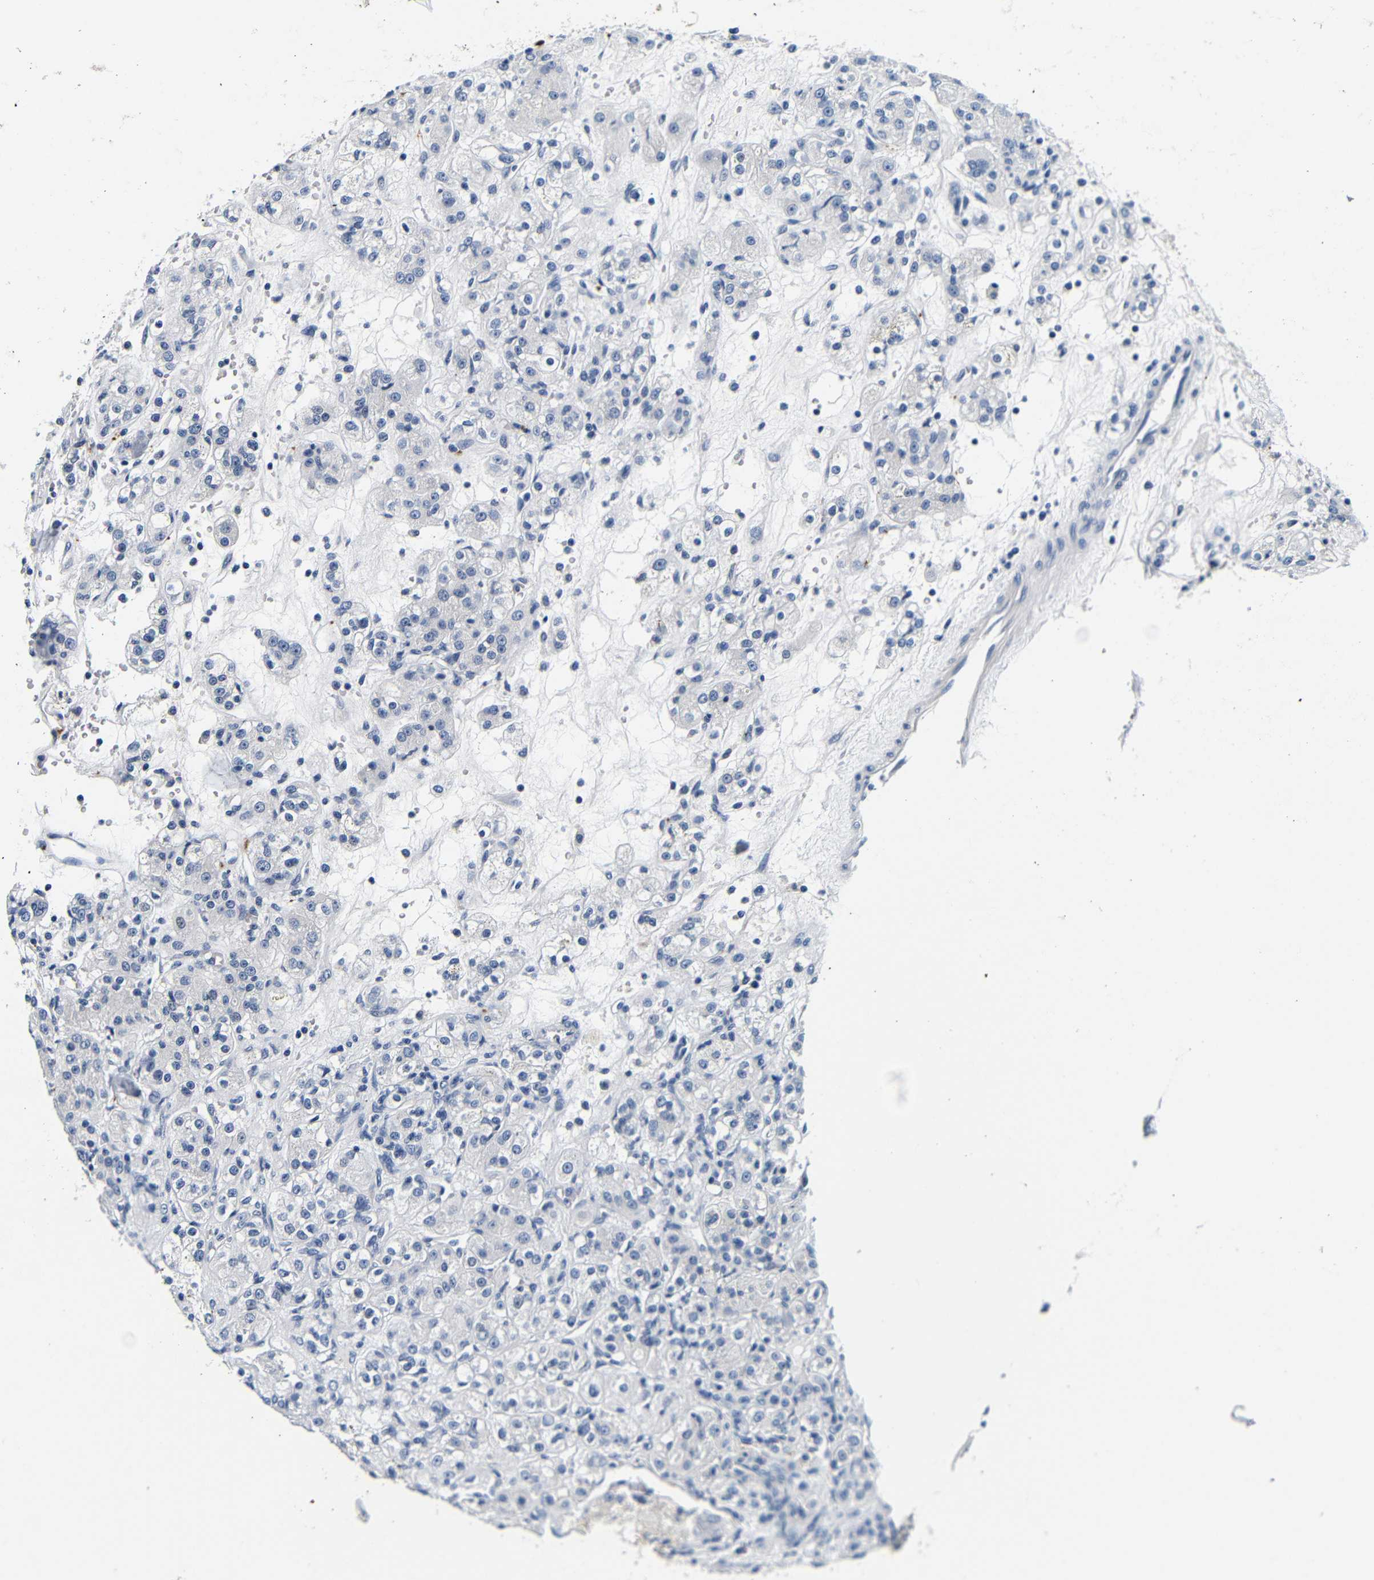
{"staining": {"intensity": "negative", "quantity": "none", "location": "none"}, "tissue": "renal cancer", "cell_type": "Tumor cells", "image_type": "cancer", "snomed": [{"axis": "morphology", "description": "Normal tissue, NOS"}, {"axis": "morphology", "description": "Adenocarcinoma, NOS"}, {"axis": "topography", "description": "Kidney"}], "caption": "DAB (3,3'-diaminobenzidine) immunohistochemical staining of human adenocarcinoma (renal) reveals no significant positivity in tumor cells.", "gene": "GP1BA", "patient": {"sex": "male", "age": 61}}